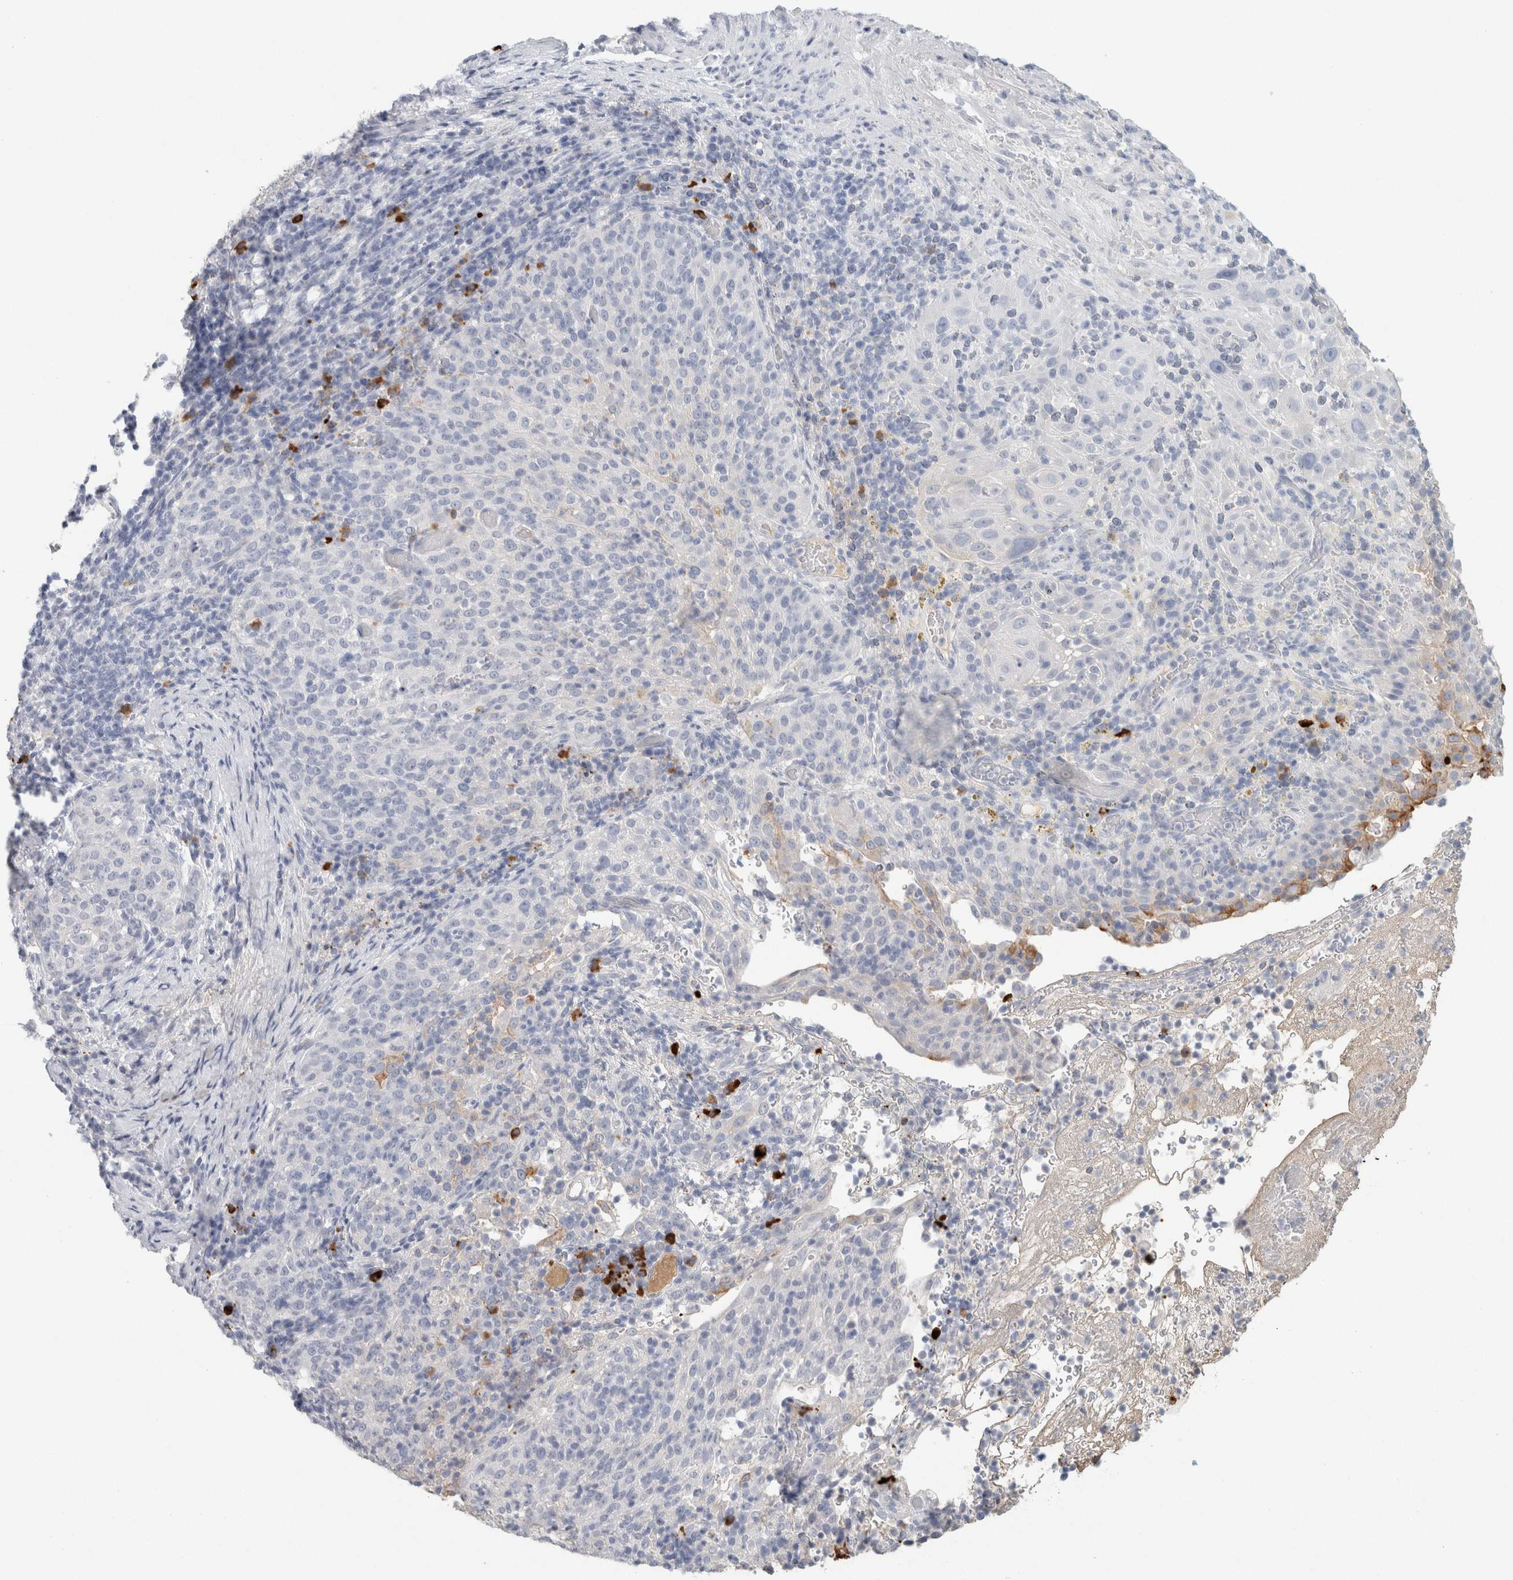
{"staining": {"intensity": "negative", "quantity": "none", "location": "none"}, "tissue": "cervical cancer", "cell_type": "Tumor cells", "image_type": "cancer", "snomed": [{"axis": "morphology", "description": "Squamous cell carcinoma, NOS"}, {"axis": "topography", "description": "Cervix"}], "caption": "Immunohistochemistry (IHC) of cervical squamous cell carcinoma exhibits no expression in tumor cells.", "gene": "IL6", "patient": {"sex": "female", "age": 51}}